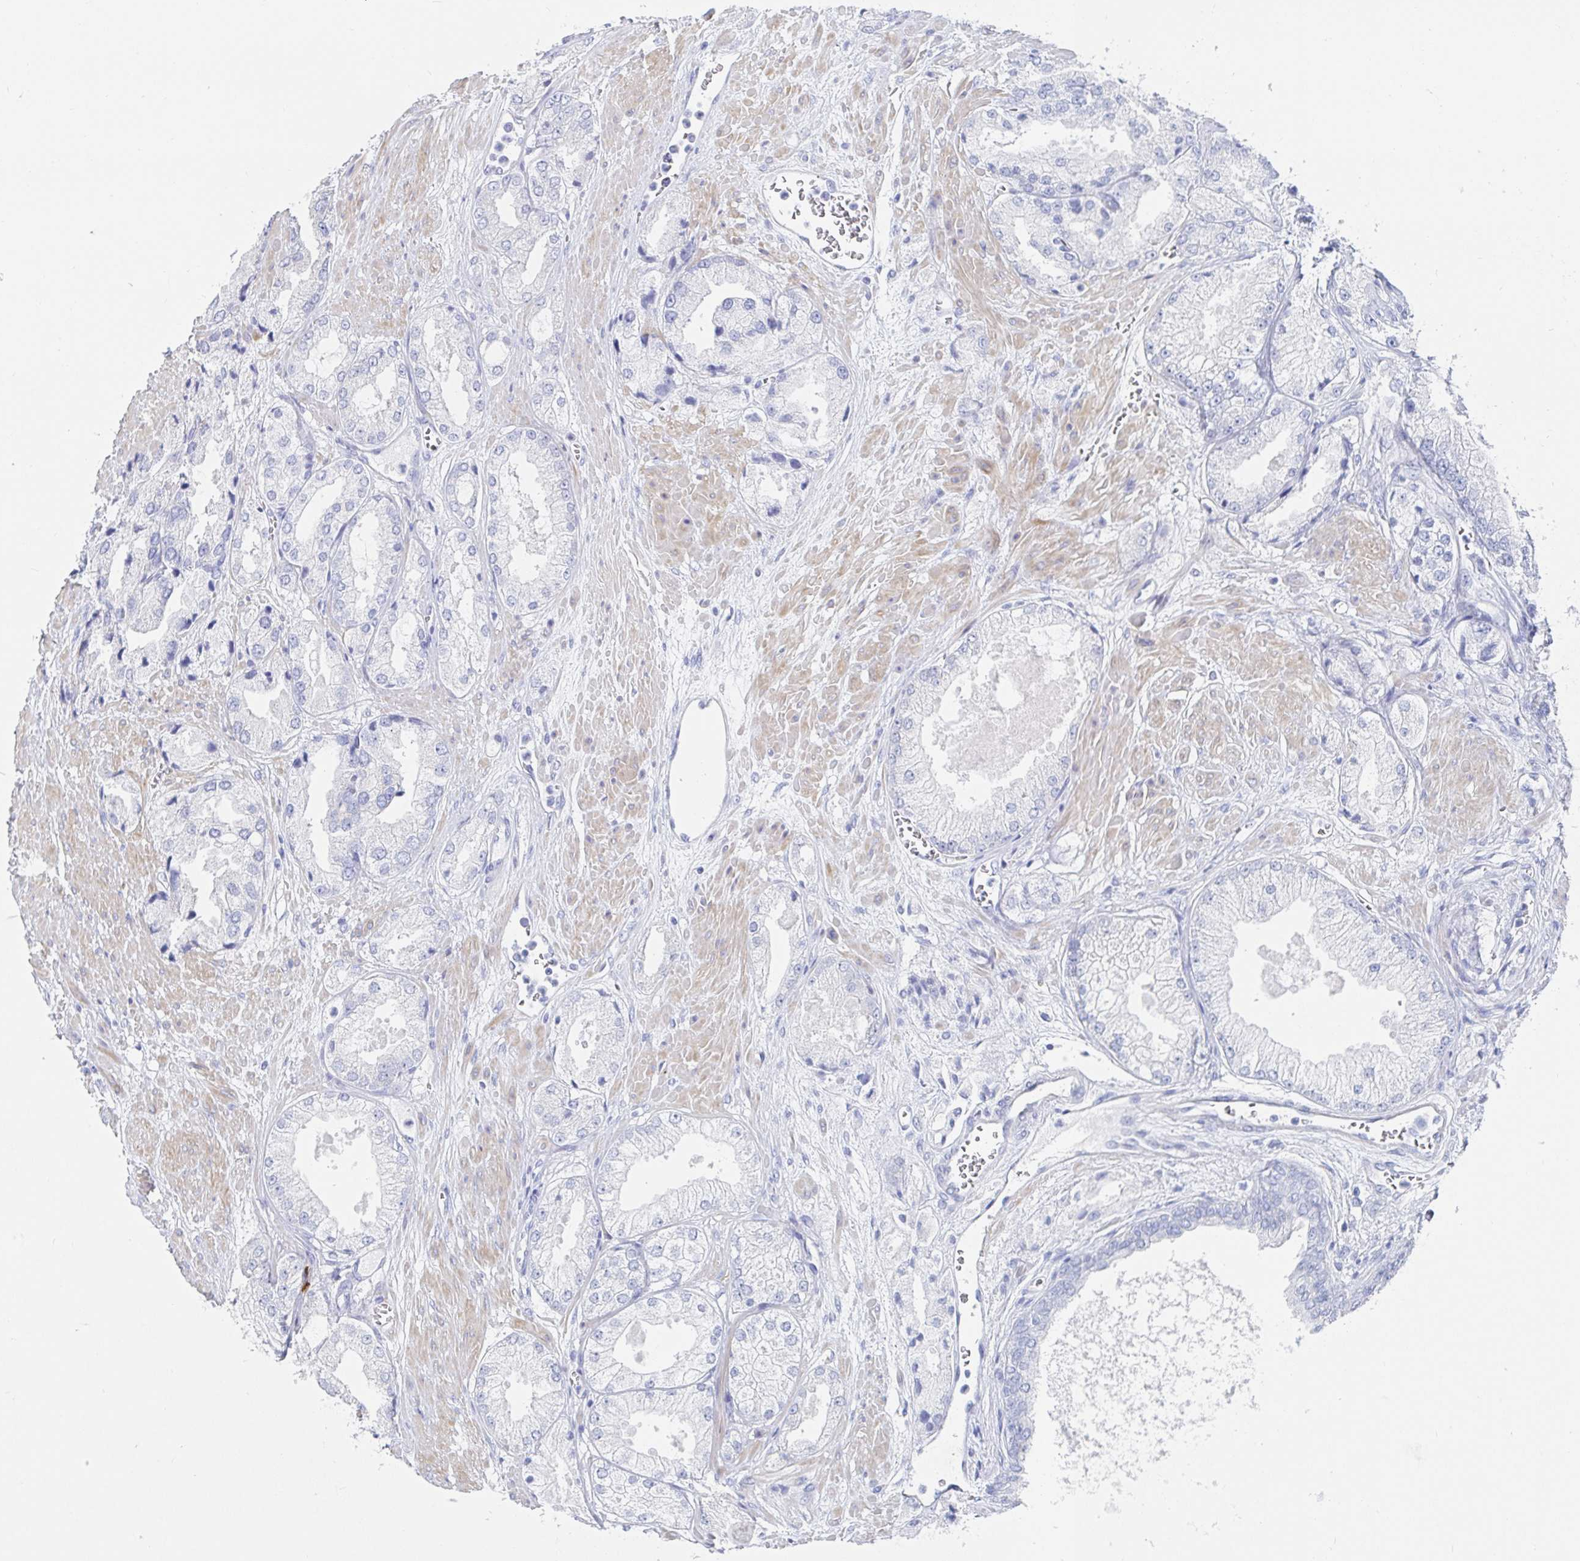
{"staining": {"intensity": "negative", "quantity": "none", "location": "none"}, "tissue": "prostate cancer", "cell_type": "Tumor cells", "image_type": "cancer", "snomed": [{"axis": "morphology", "description": "Adenocarcinoma, High grade"}, {"axis": "topography", "description": "Prostate"}], "caption": "This is a image of immunohistochemistry staining of high-grade adenocarcinoma (prostate), which shows no staining in tumor cells.", "gene": "PACSIN1", "patient": {"sex": "male", "age": 68}}